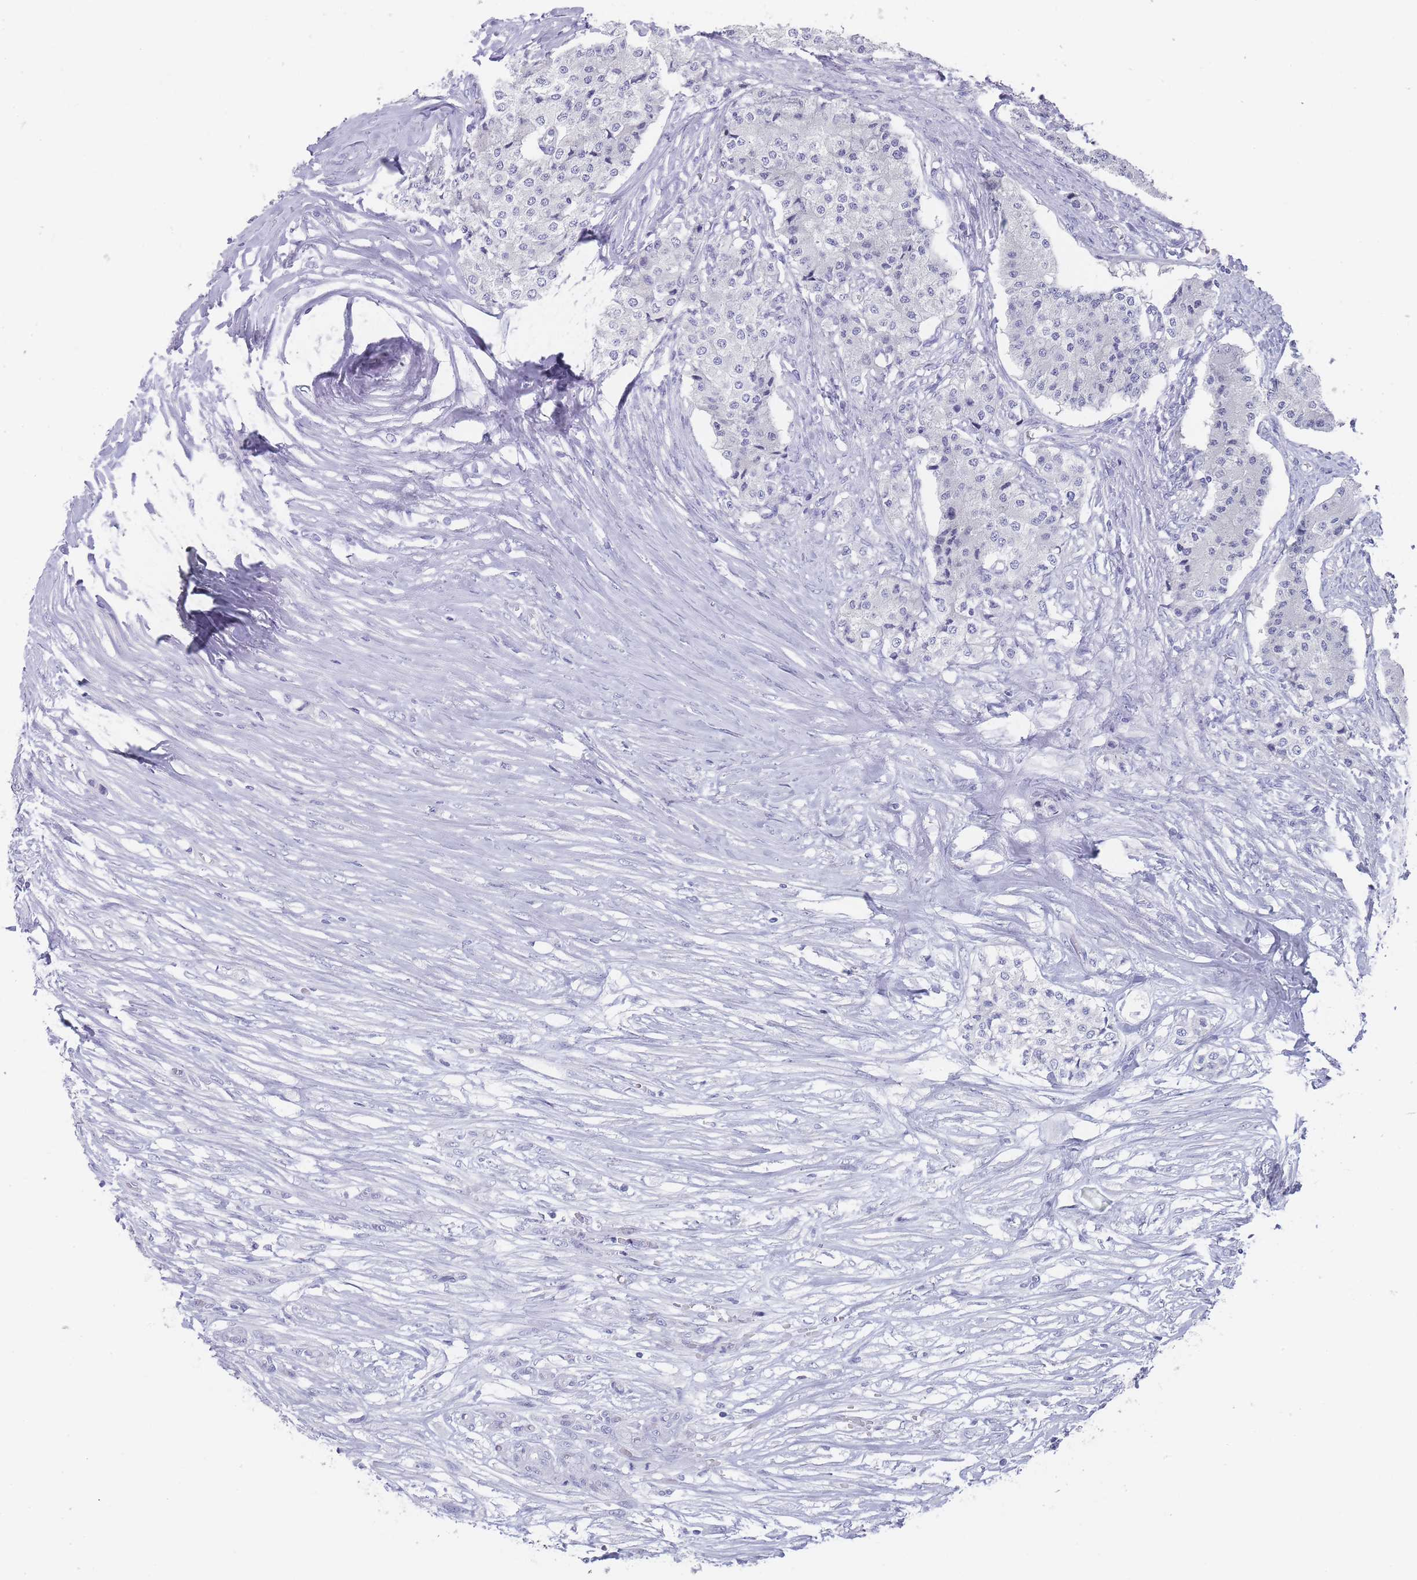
{"staining": {"intensity": "negative", "quantity": "none", "location": "none"}, "tissue": "carcinoid", "cell_type": "Tumor cells", "image_type": "cancer", "snomed": [{"axis": "morphology", "description": "Carcinoid, malignant, NOS"}, {"axis": "topography", "description": "Colon"}], "caption": "The immunohistochemistry (IHC) photomicrograph has no significant expression in tumor cells of carcinoid (malignant) tissue.", "gene": "RAB2B", "patient": {"sex": "female", "age": 52}}